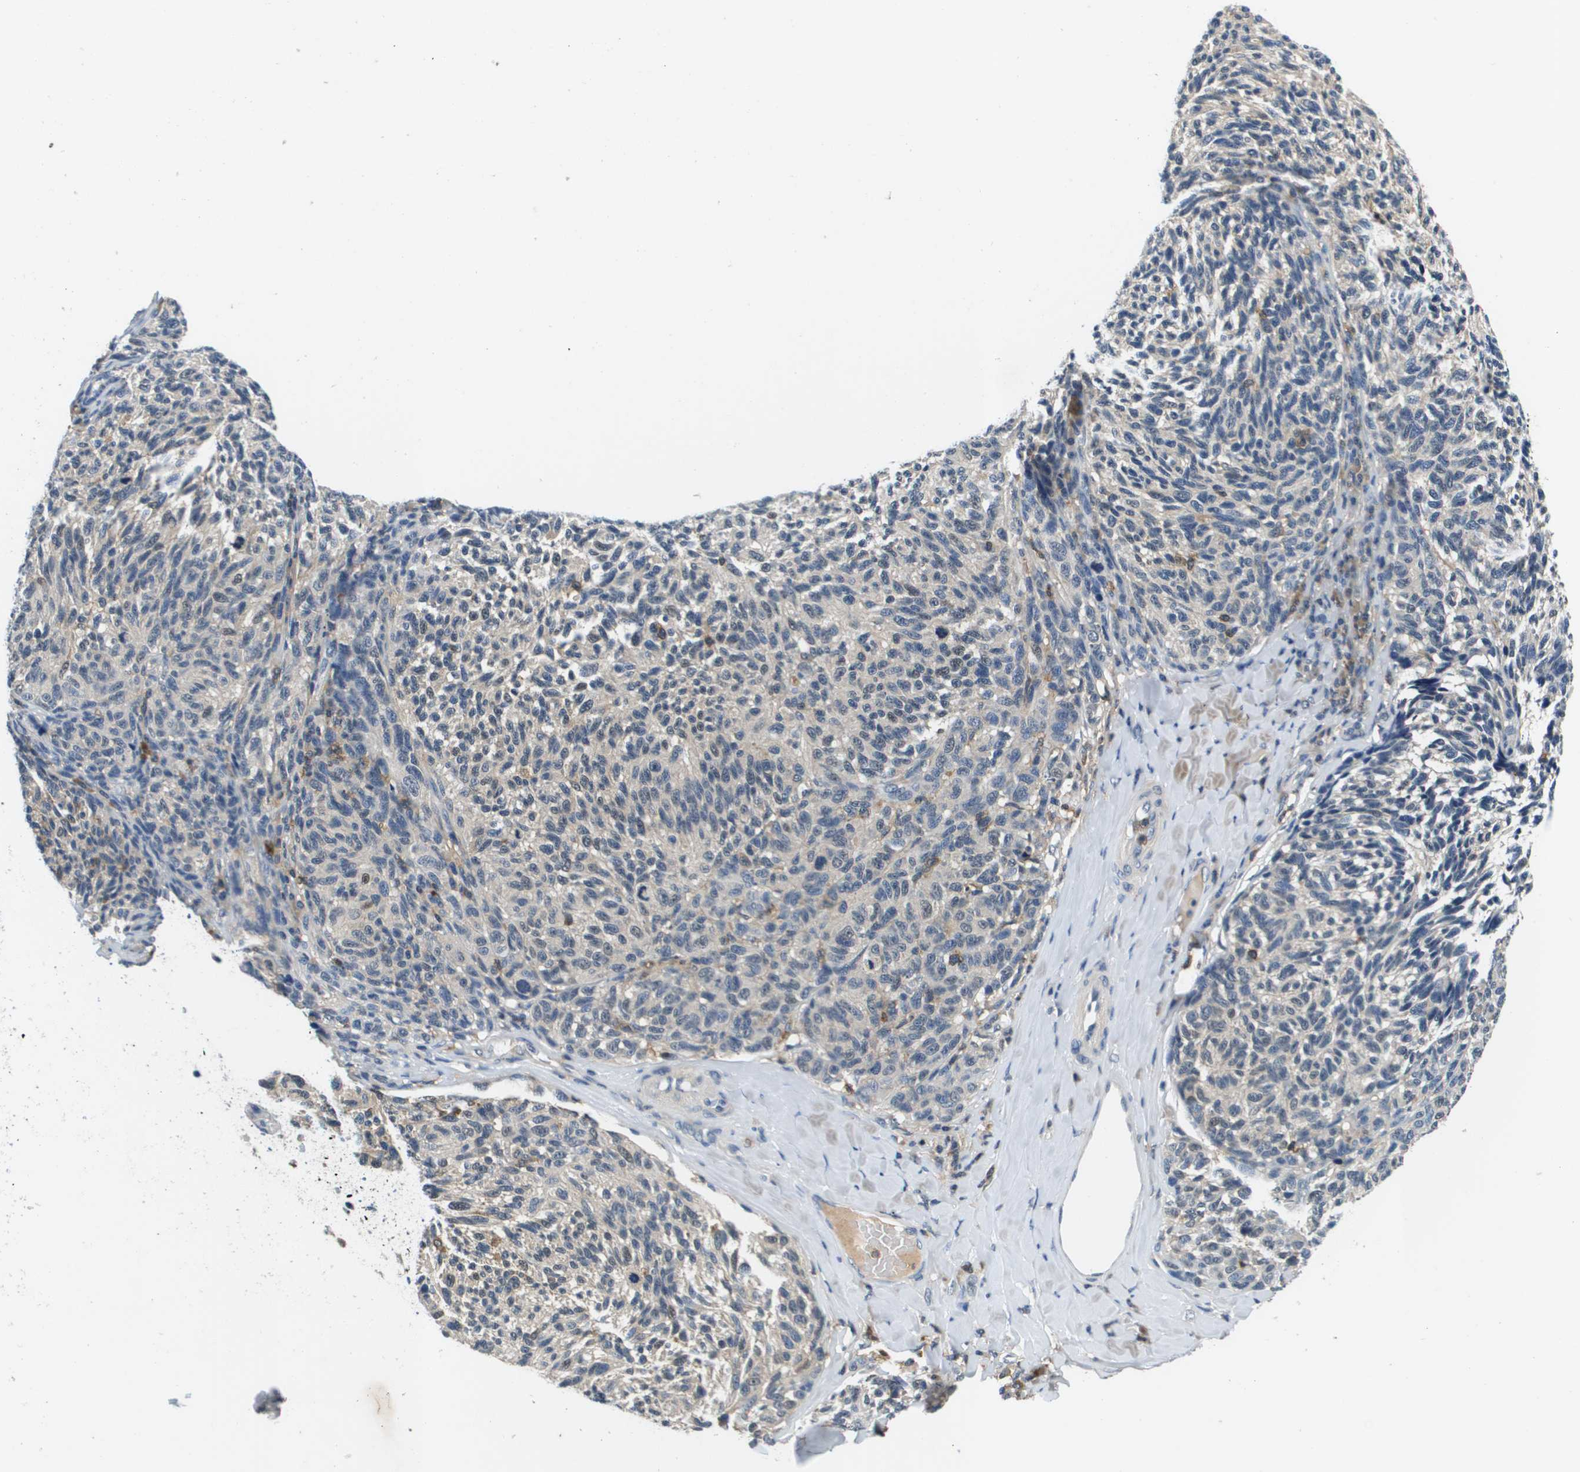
{"staining": {"intensity": "negative", "quantity": "none", "location": "none"}, "tissue": "melanoma", "cell_type": "Tumor cells", "image_type": "cancer", "snomed": [{"axis": "morphology", "description": "Malignant melanoma, NOS"}, {"axis": "topography", "description": "Skin"}], "caption": "Malignant melanoma was stained to show a protein in brown. There is no significant expression in tumor cells.", "gene": "KCNQ5", "patient": {"sex": "female", "age": 73}}